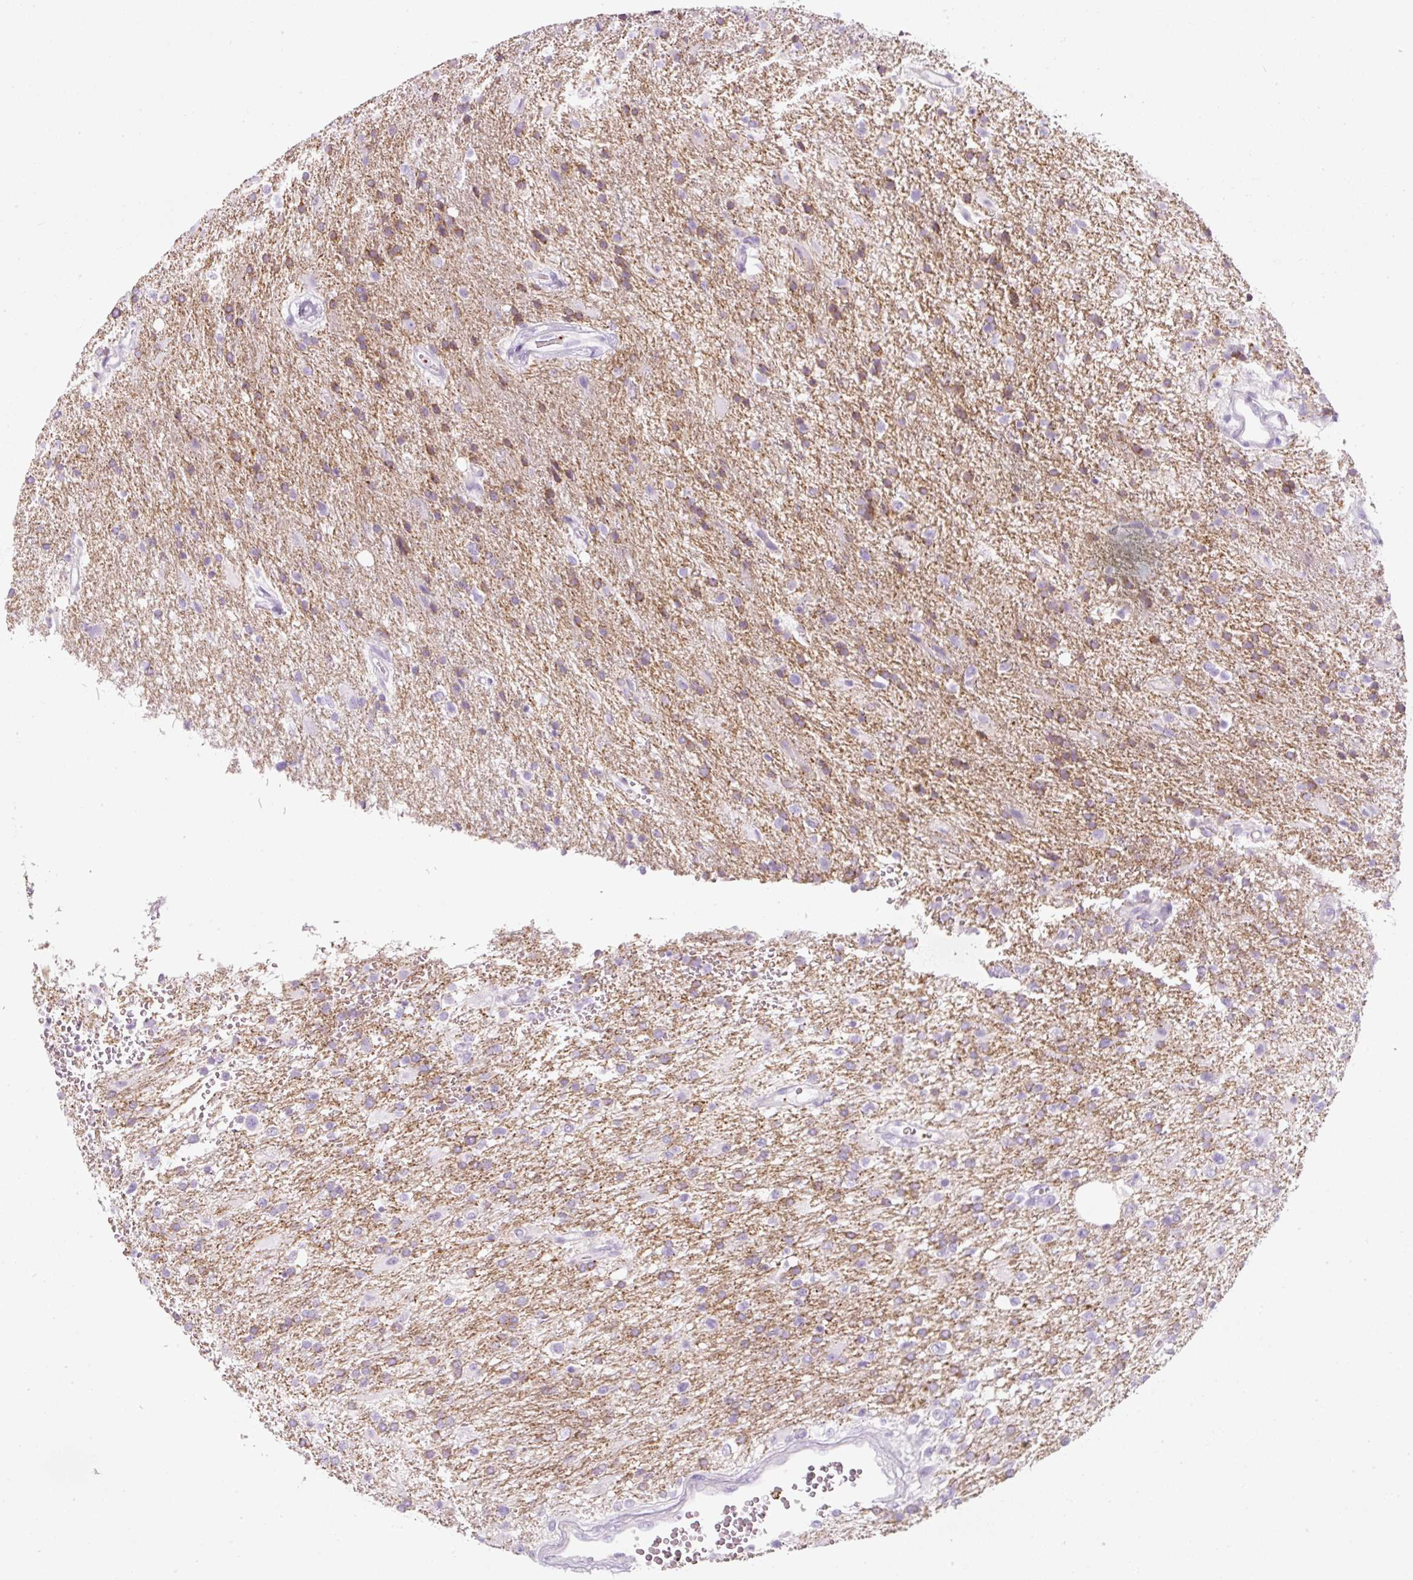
{"staining": {"intensity": "moderate", "quantity": "25%-75%", "location": "cytoplasmic/membranous"}, "tissue": "glioma", "cell_type": "Tumor cells", "image_type": "cancer", "snomed": [{"axis": "morphology", "description": "Glioma, malignant, High grade"}, {"axis": "topography", "description": "Brain"}], "caption": "Immunohistochemical staining of human glioma displays moderate cytoplasmic/membranous protein expression in approximately 25%-75% of tumor cells.", "gene": "PF4V1", "patient": {"sex": "male", "age": 56}}